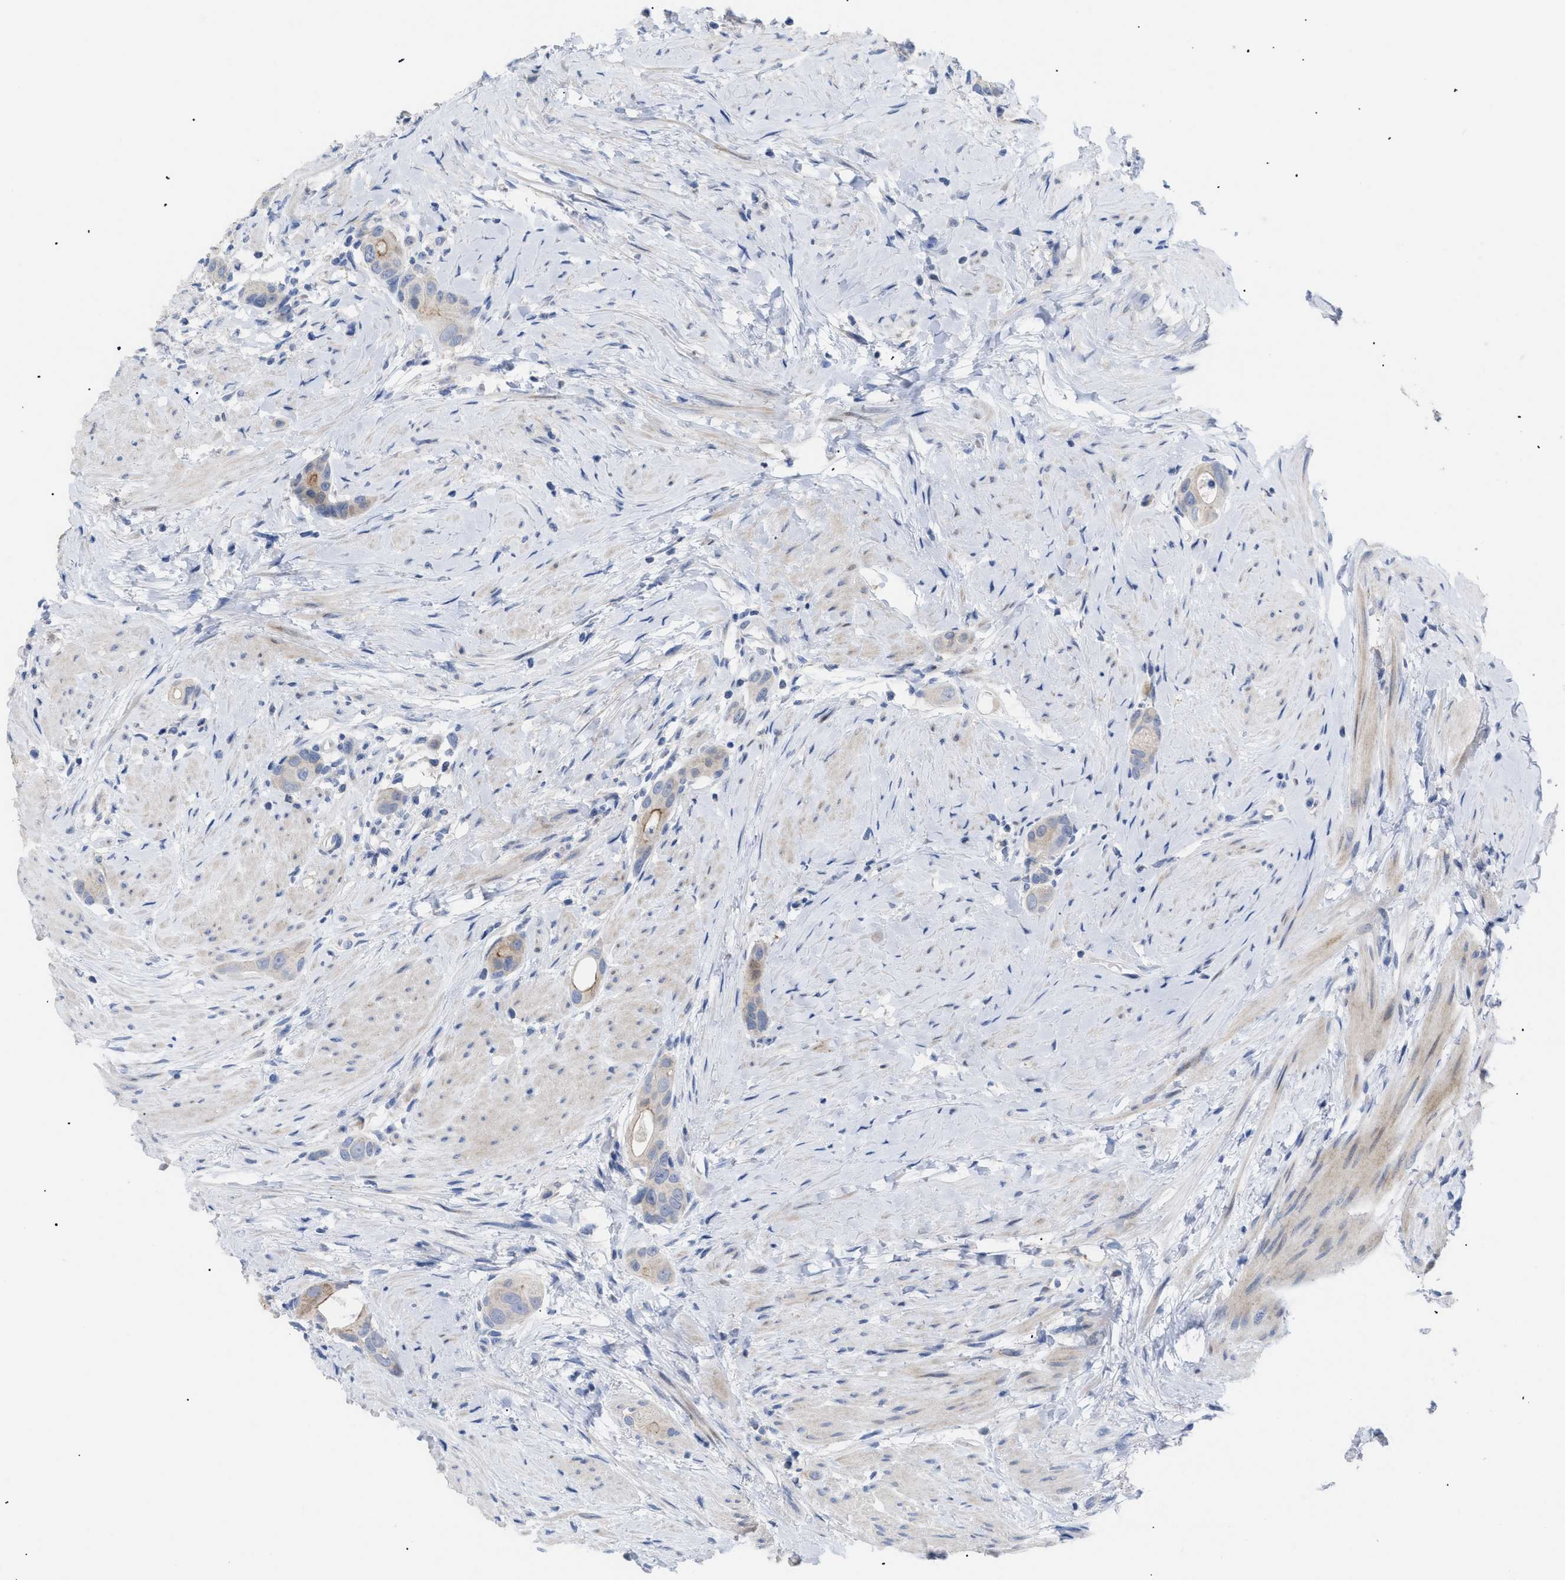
{"staining": {"intensity": "moderate", "quantity": "<25%", "location": "cytoplasmic/membranous"}, "tissue": "colorectal cancer", "cell_type": "Tumor cells", "image_type": "cancer", "snomed": [{"axis": "morphology", "description": "Adenocarcinoma, NOS"}, {"axis": "topography", "description": "Rectum"}], "caption": "Immunohistochemistry (IHC) staining of adenocarcinoma (colorectal), which displays low levels of moderate cytoplasmic/membranous staining in approximately <25% of tumor cells indicating moderate cytoplasmic/membranous protein expression. The staining was performed using DAB (brown) for protein detection and nuclei were counterstained in hematoxylin (blue).", "gene": "CAV3", "patient": {"sex": "male", "age": 51}}